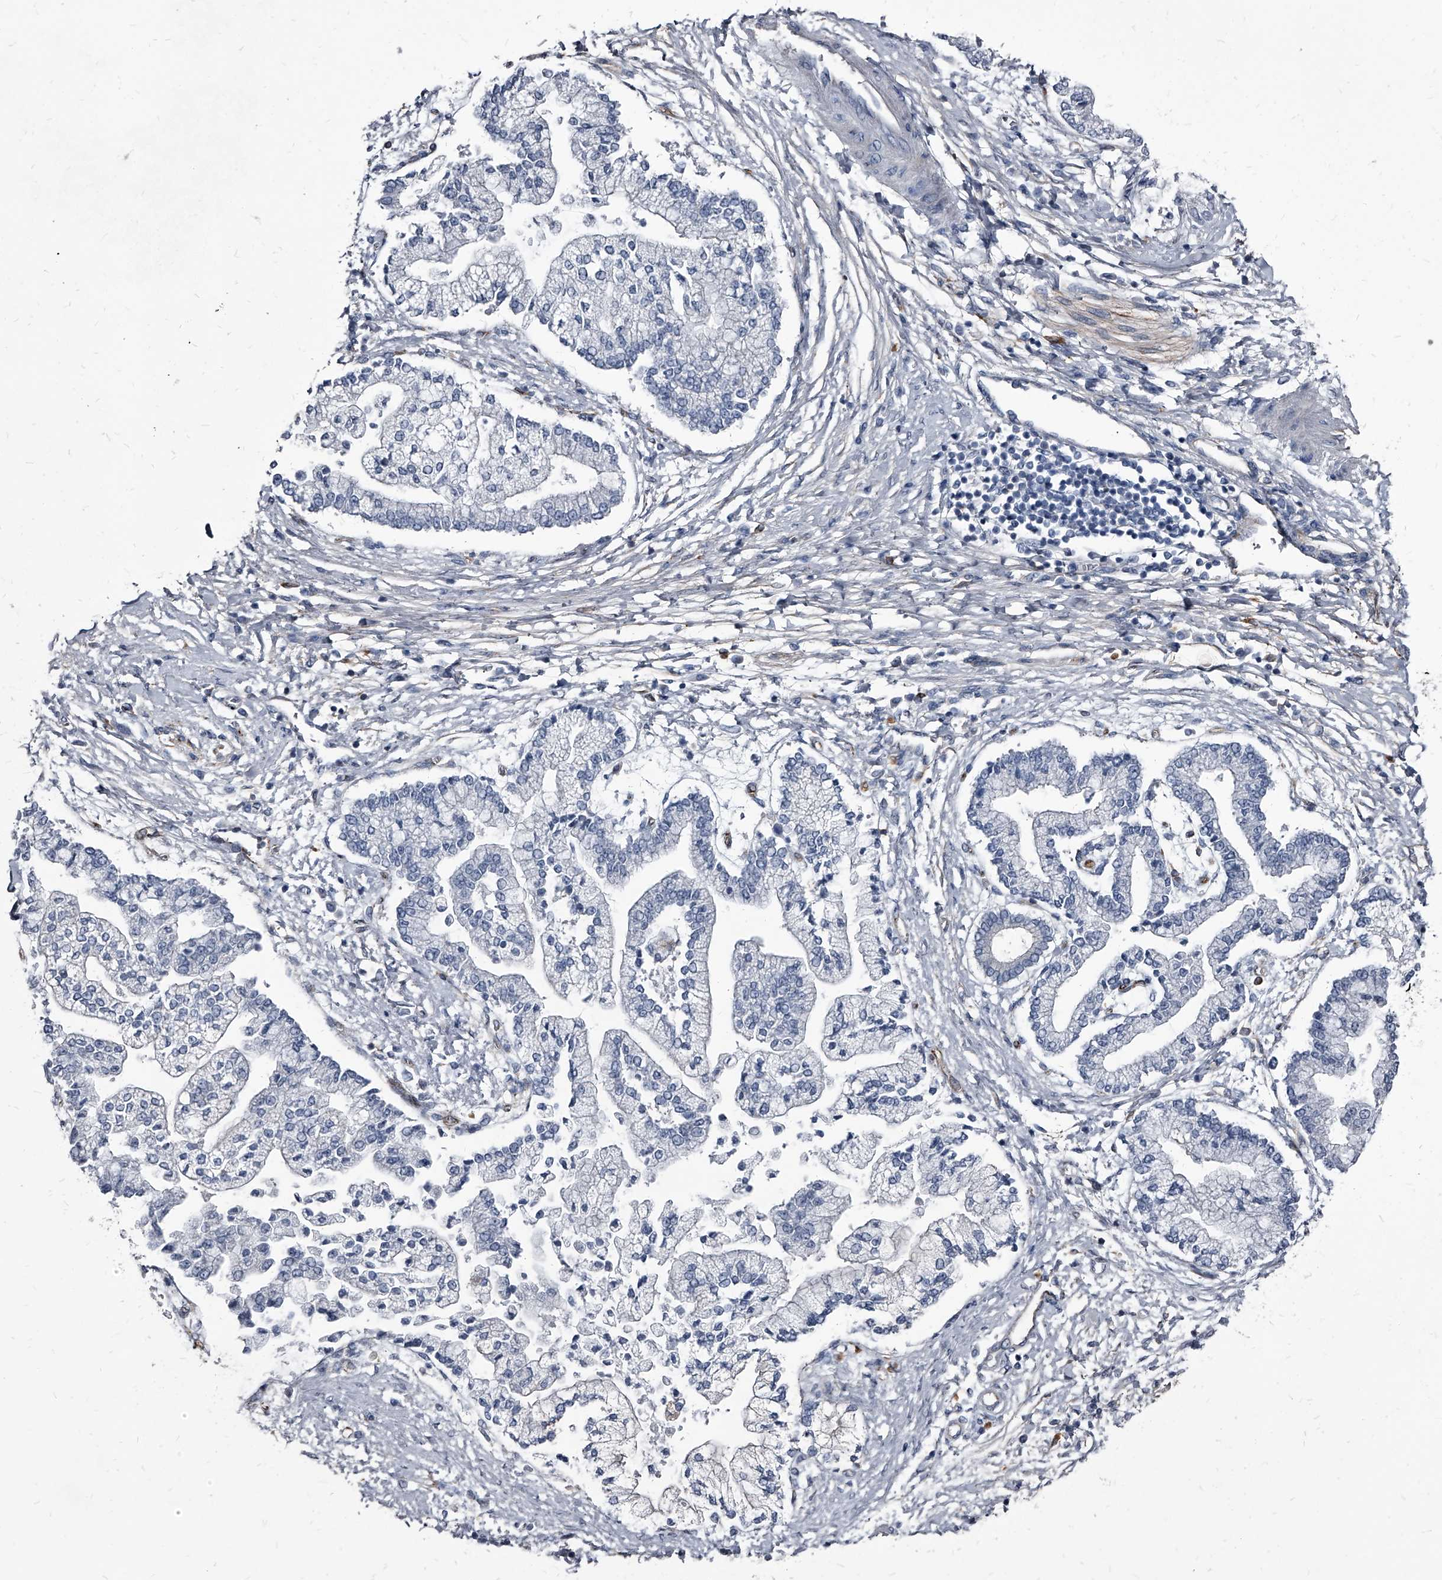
{"staining": {"intensity": "negative", "quantity": "none", "location": "none"}, "tissue": "liver cancer", "cell_type": "Tumor cells", "image_type": "cancer", "snomed": [{"axis": "morphology", "description": "Cholangiocarcinoma"}, {"axis": "topography", "description": "Liver"}], "caption": "An immunohistochemistry (IHC) histopathology image of liver cancer is shown. There is no staining in tumor cells of liver cancer.", "gene": "PGLYRP3", "patient": {"sex": "male", "age": 50}}